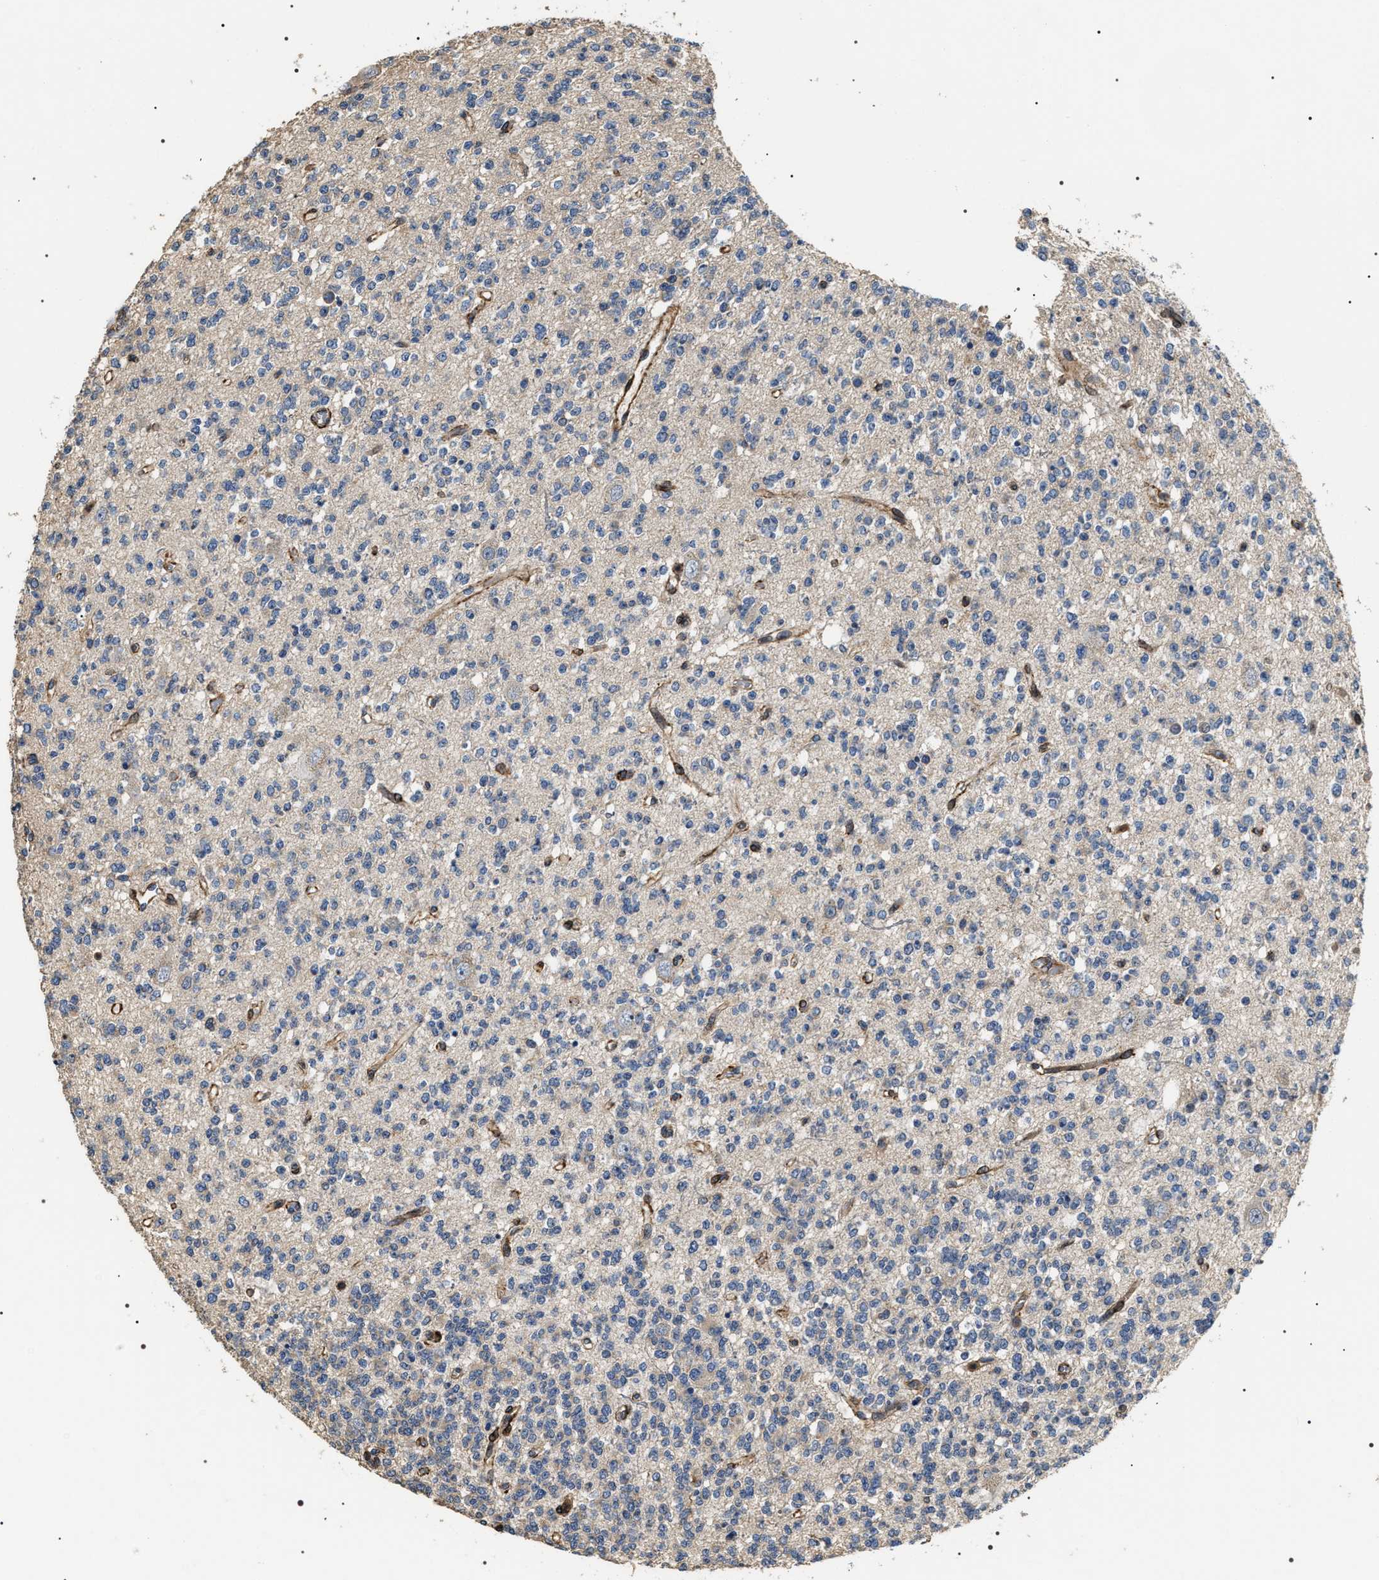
{"staining": {"intensity": "negative", "quantity": "none", "location": "none"}, "tissue": "glioma", "cell_type": "Tumor cells", "image_type": "cancer", "snomed": [{"axis": "morphology", "description": "Glioma, malignant, Low grade"}, {"axis": "topography", "description": "Brain"}], "caption": "This histopathology image is of malignant glioma (low-grade) stained with IHC to label a protein in brown with the nuclei are counter-stained blue. There is no staining in tumor cells.", "gene": "ZC3HAV1L", "patient": {"sex": "male", "age": 38}}